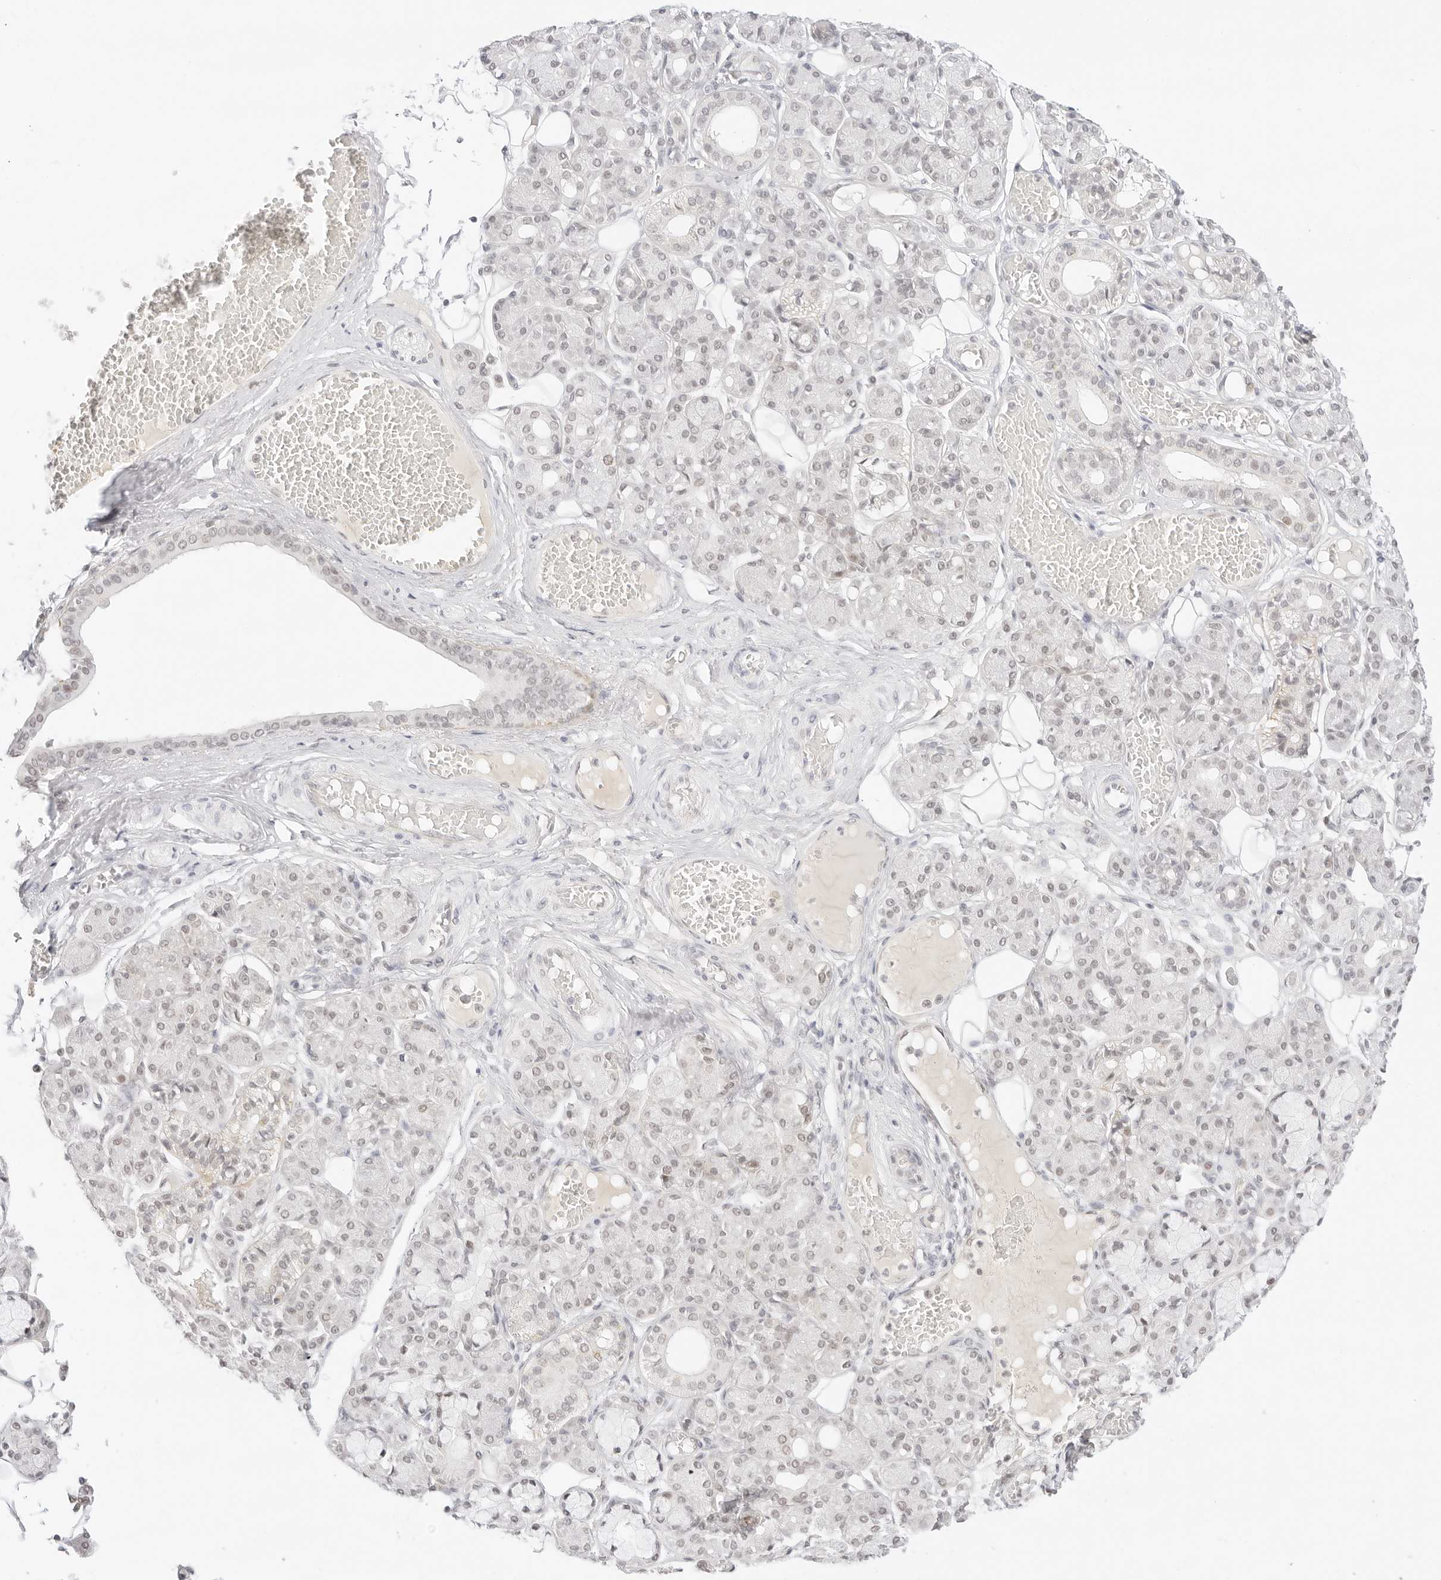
{"staining": {"intensity": "negative", "quantity": "none", "location": "none"}, "tissue": "salivary gland", "cell_type": "Glandular cells", "image_type": "normal", "snomed": [{"axis": "morphology", "description": "Normal tissue, NOS"}, {"axis": "topography", "description": "Salivary gland"}], "caption": "A histopathology image of human salivary gland is negative for staining in glandular cells. (DAB immunohistochemistry with hematoxylin counter stain).", "gene": "ITGA6", "patient": {"sex": "male", "age": 63}}